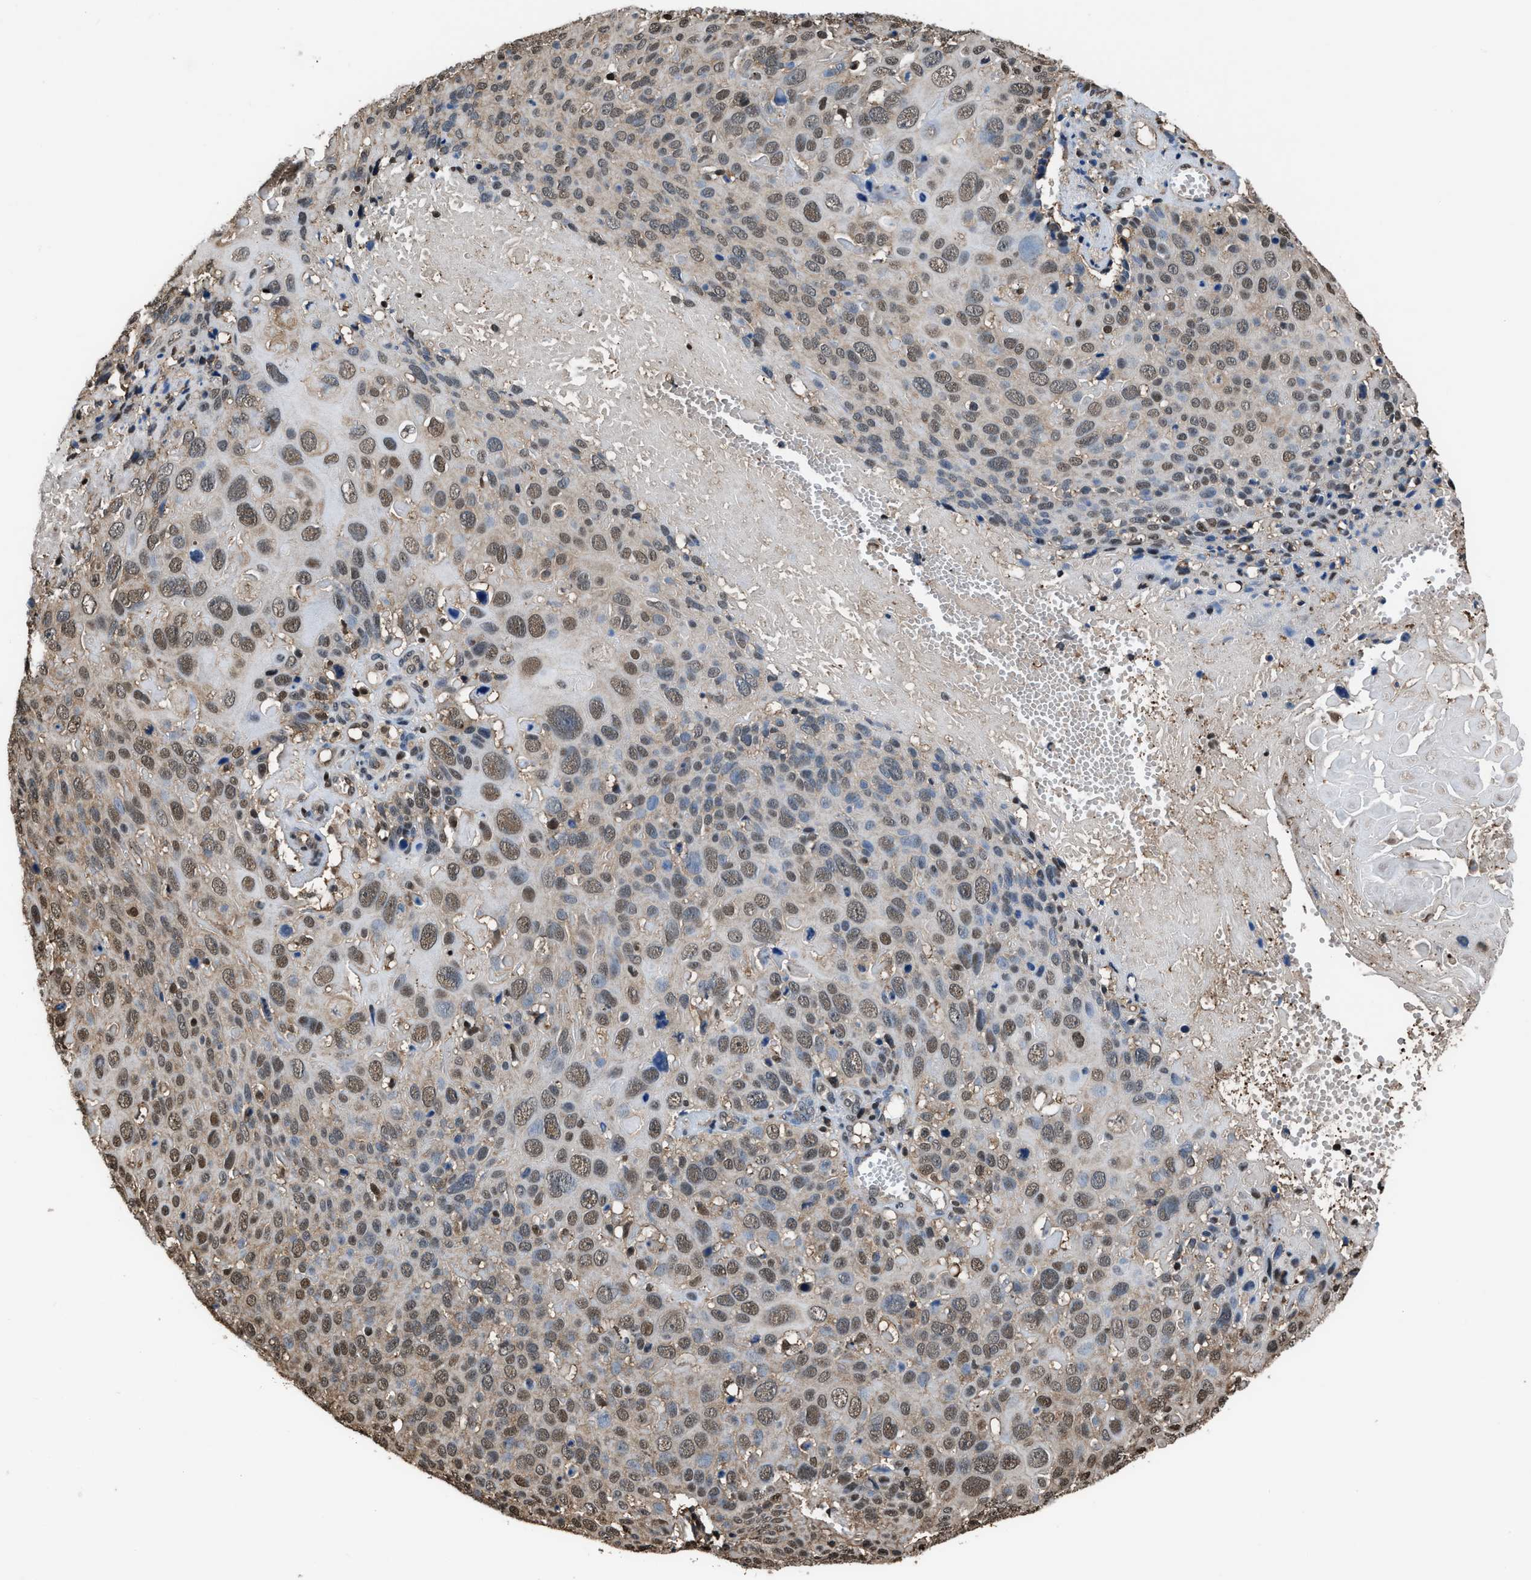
{"staining": {"intensity": "weak", "quantity": ">75%", "location": "nuclear"}, "tissue": "cervical cancer", "cell_type": "Tumor cells", "image_type": "cancer", "snomed": [{"axis": "morphology", "description": "Squamous cell carcinoma, NOS"}, {"axis": "topography", "description": "Cervix"}], "caption": "Immunohistochemistry of cervical squamous cell carcinoma shows low levels of weak nuclear staining in about >75% of tumor cells.", "gene": "FNTA", "patient": {"sex": "female", "age": 74}}